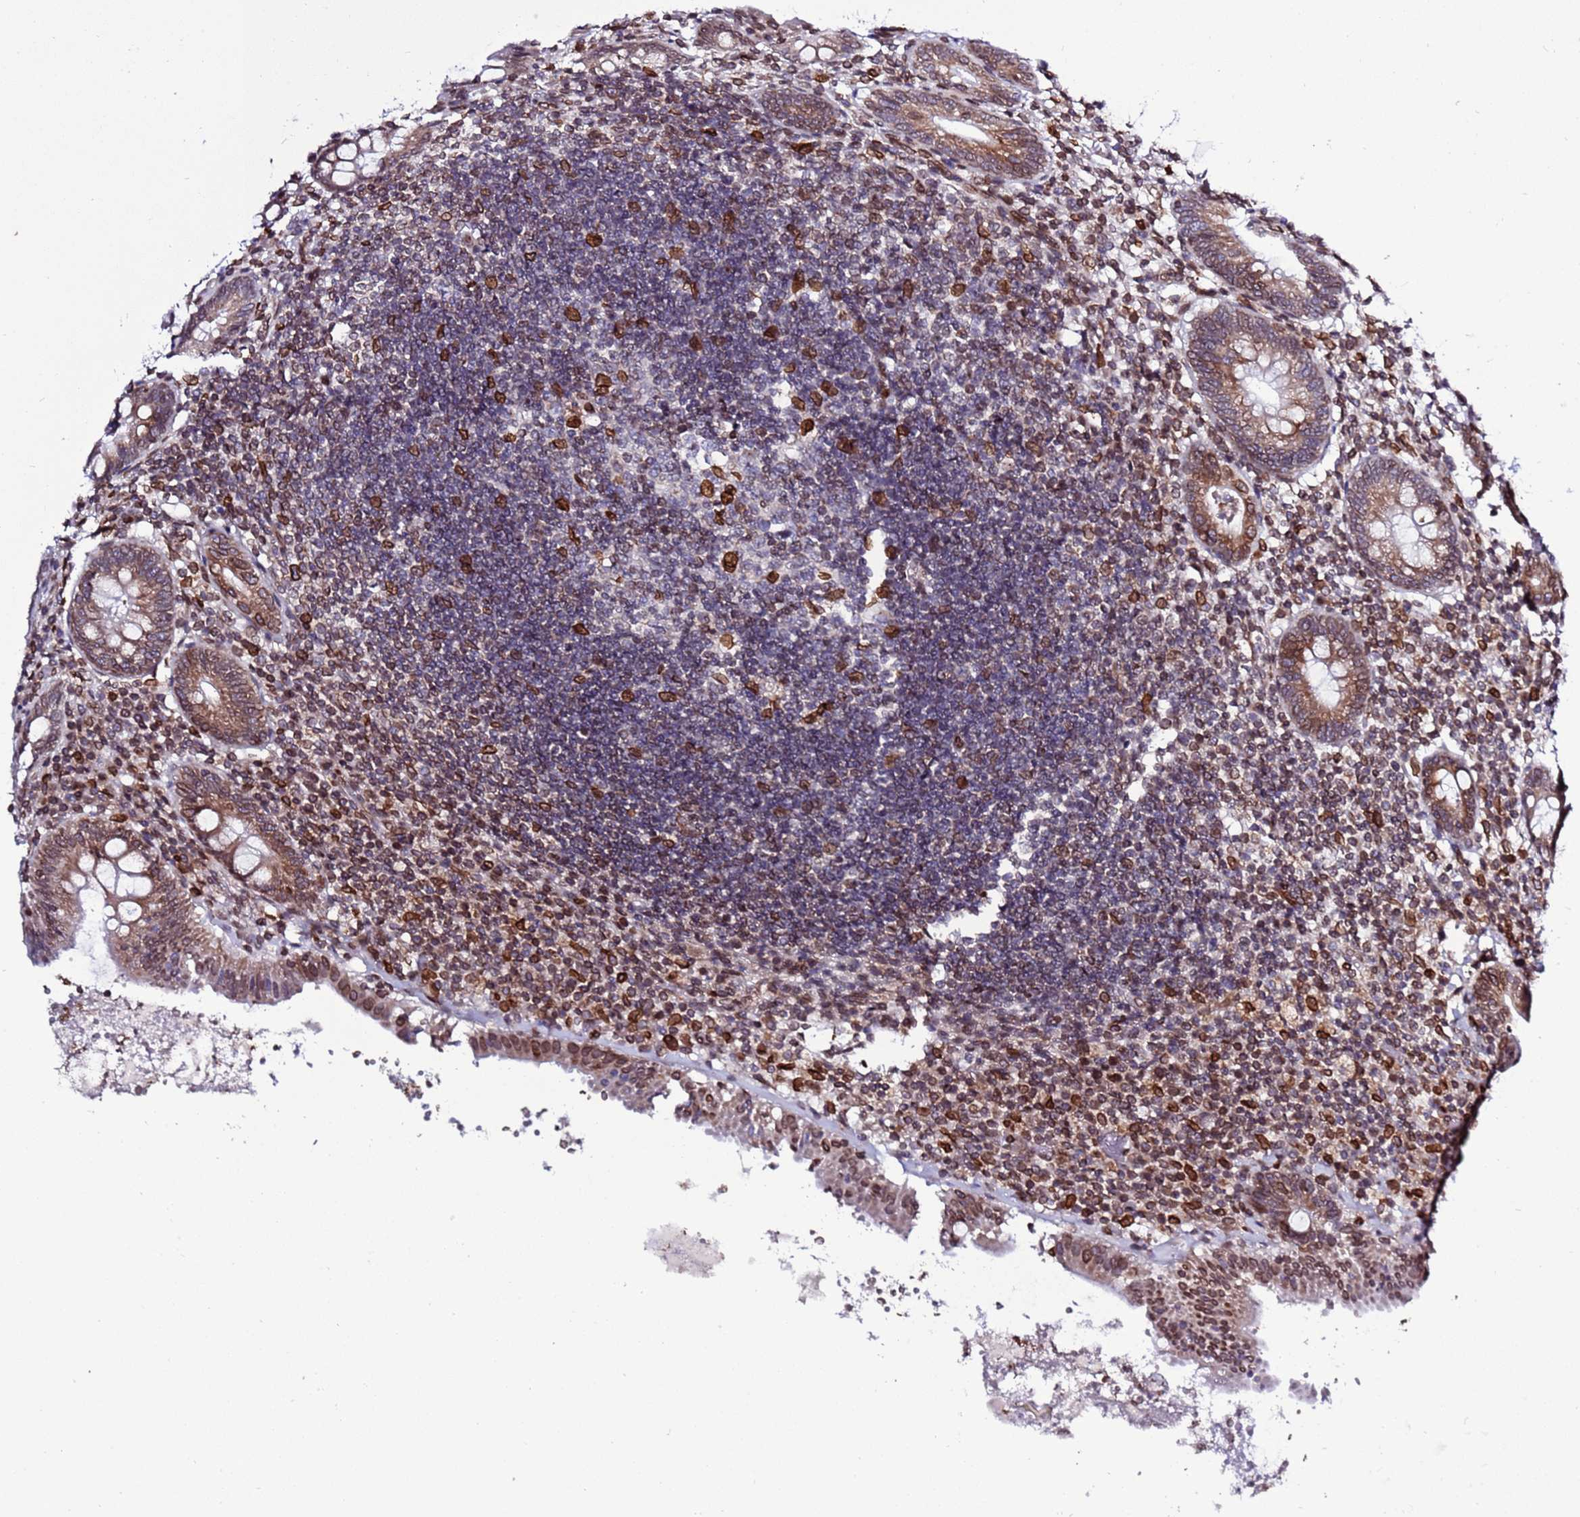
{"staining": {"intensity": "moderate", "quantity": "25%-75%", "location": "cytoplasmic/membranous,nuclear"}, "tissue": "appendix", "cell_type": "Glandular cells", "image_type": "normal", "snomed": [{"axis": "morphology", "description": "Normal tissue, NOS"}, {"axis": "topography", "description": "Appendix"}], "caption": "Glandular cells demonstrate medium levels of moderate cytoplasmic/membranous,nuclear positivity in about 25%-75% of cells in normal human appendix. Nuclei are stained in blue.", "gene": "TOR1AIP1", "patient": {"sex": "female", "age": 54}}